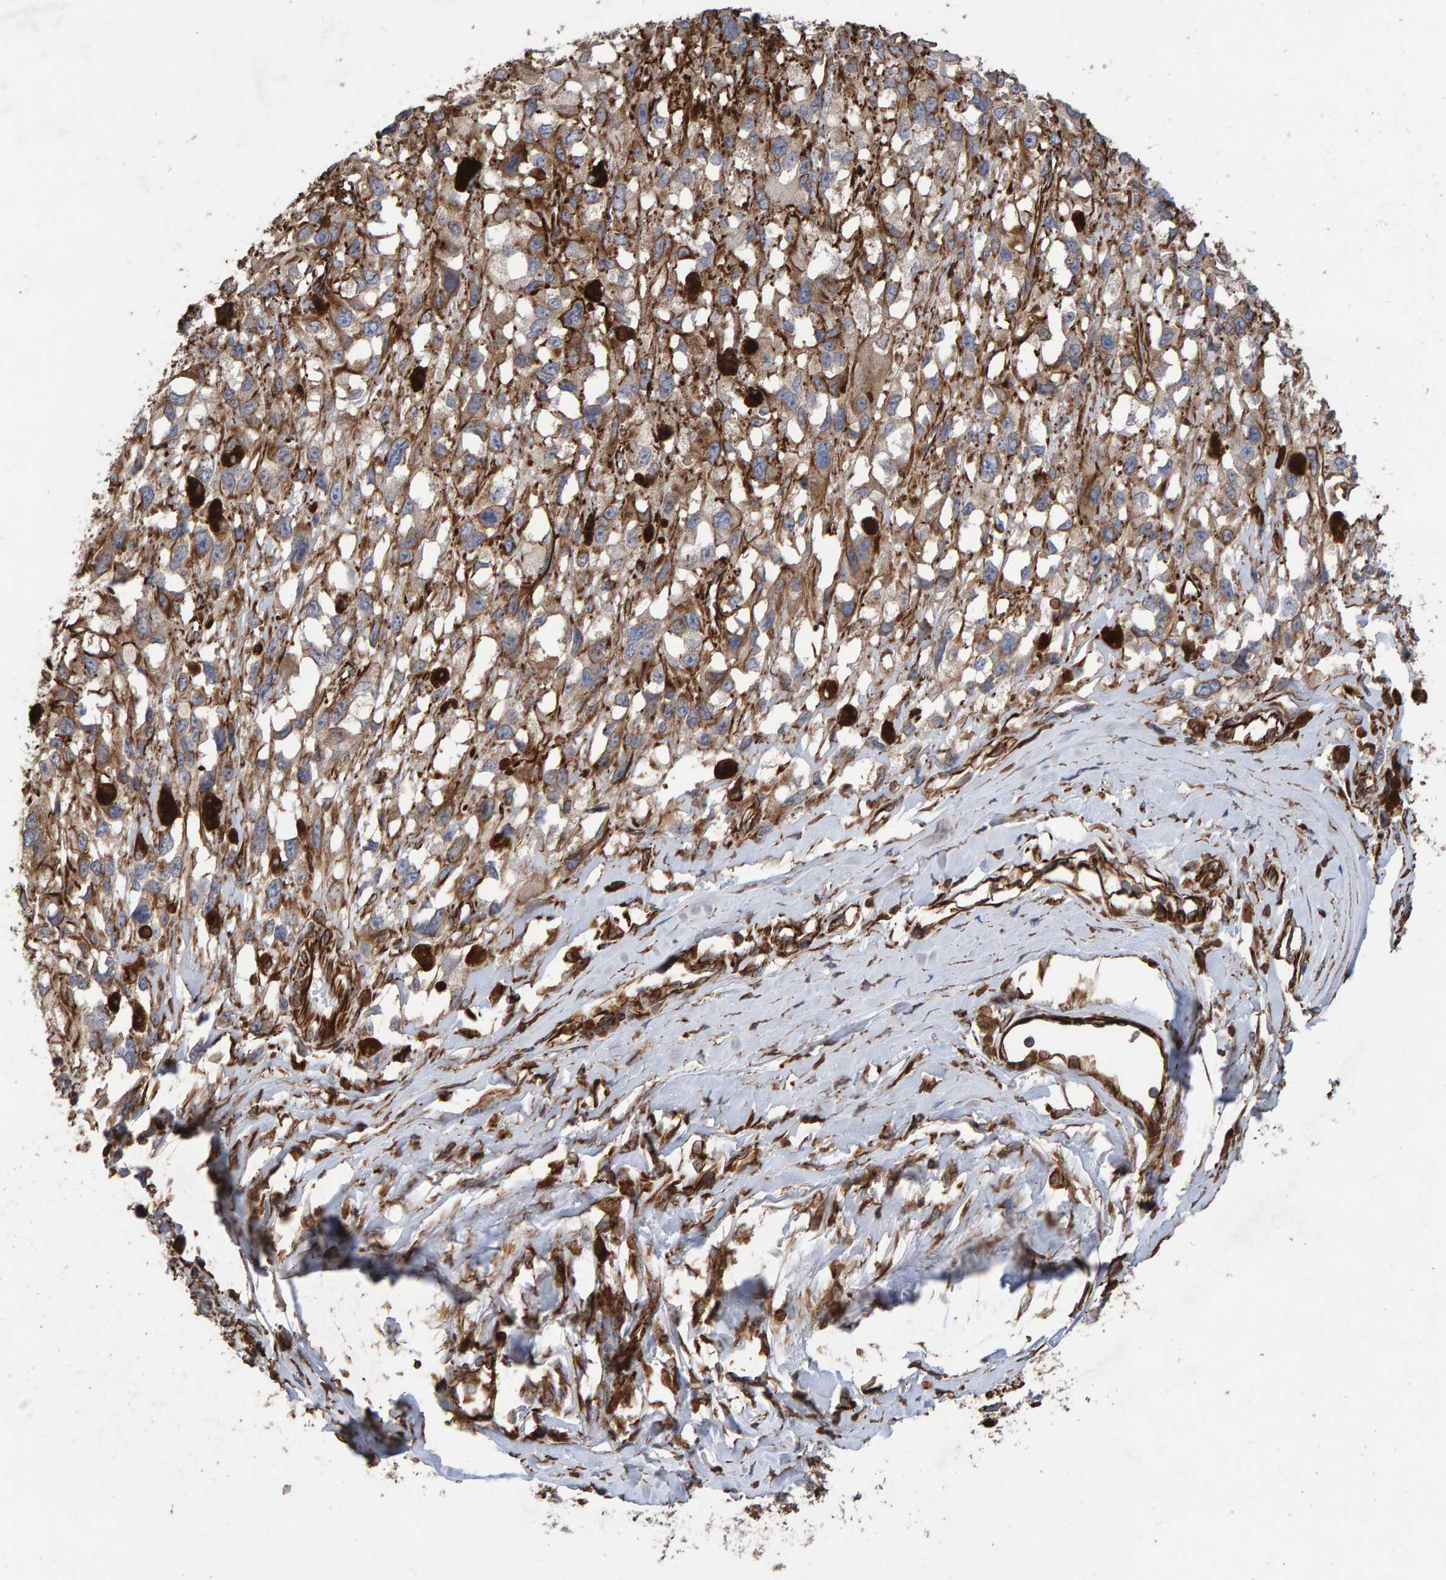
{"staining": {"intensity": "moderate", "quantity": ">75%", "location": "cytoplasmic/membranous"}, "tissue": "melanoma", "cell_type": "Tumor cells", "image_type": "cancer", "snomed": [{"axis": "morphology", "description": "Malignant melanoma, Metastatic site"}, {"axis": "topography", "description": "Lymph node"}], "caption": "DAB immunohistochemical staining of malignant melanoma (metastatic site) demonstrates moderate cytoplasmic/membranous protein expression in about >75% of tumor cells.", "gene": "ZNF347", "patient": {"sex": "male", "age": 59}}